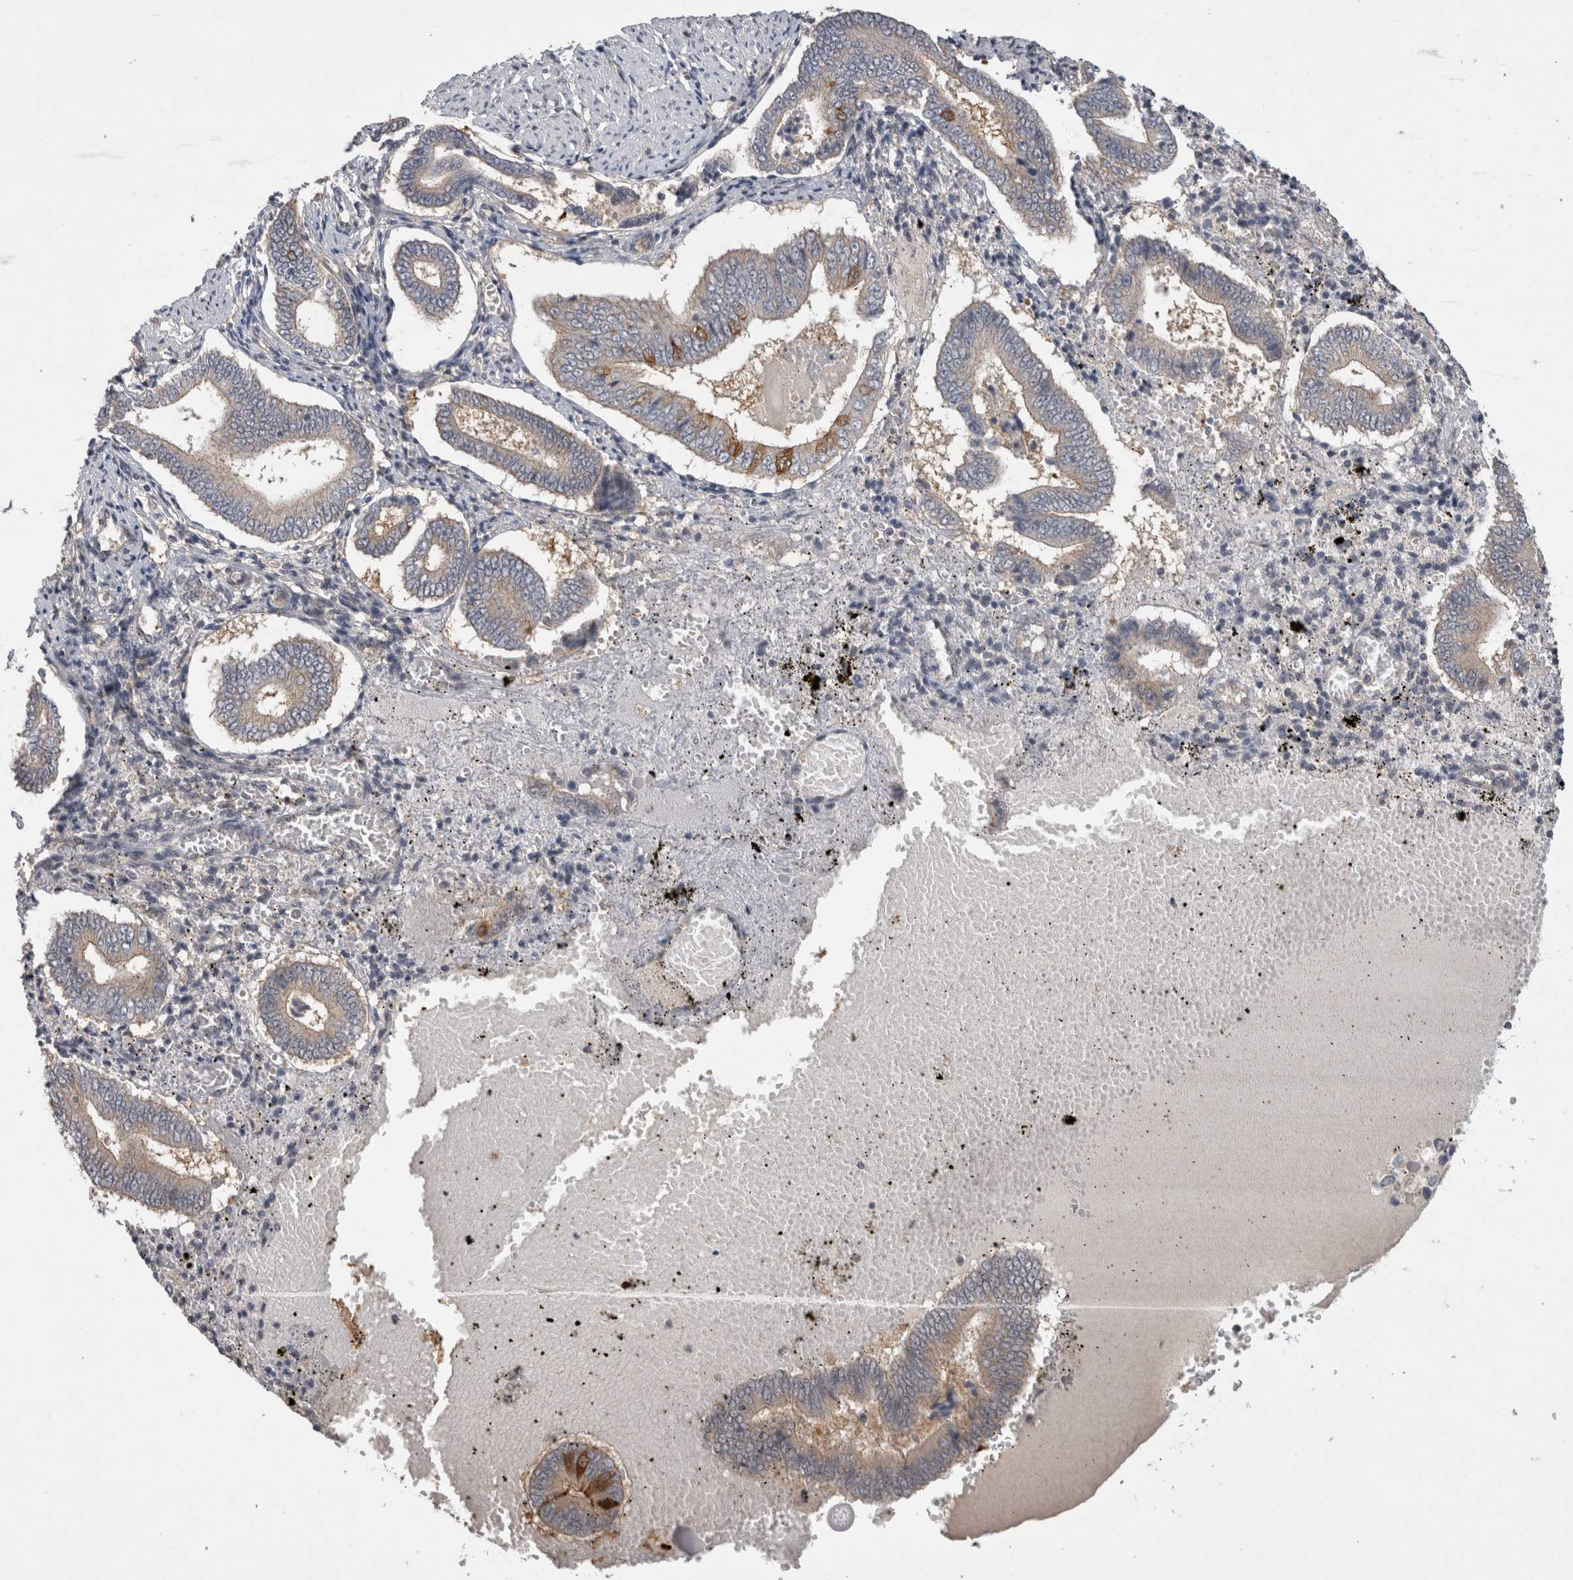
{"staining": {"intensity": "negative", "quantity": "none", "location": "none"}, "tissue": "endometrium", "cell_type": "Cells in endometrial stroma", "image_type": "normal", "snomed": [{"axis": "morphology", "description": "Normal tissue, NOS"}, {"axis": "topography", "description": "Endometrium"}], "caption": "DAB (3,3'-diaminobenzidine) immunohistochemical staining of normal endometrium demonstrates no significant positivity in cells in endometrial stroma.", "gene": "CERS3", "patient": {"sex": "female", "age": 42}}